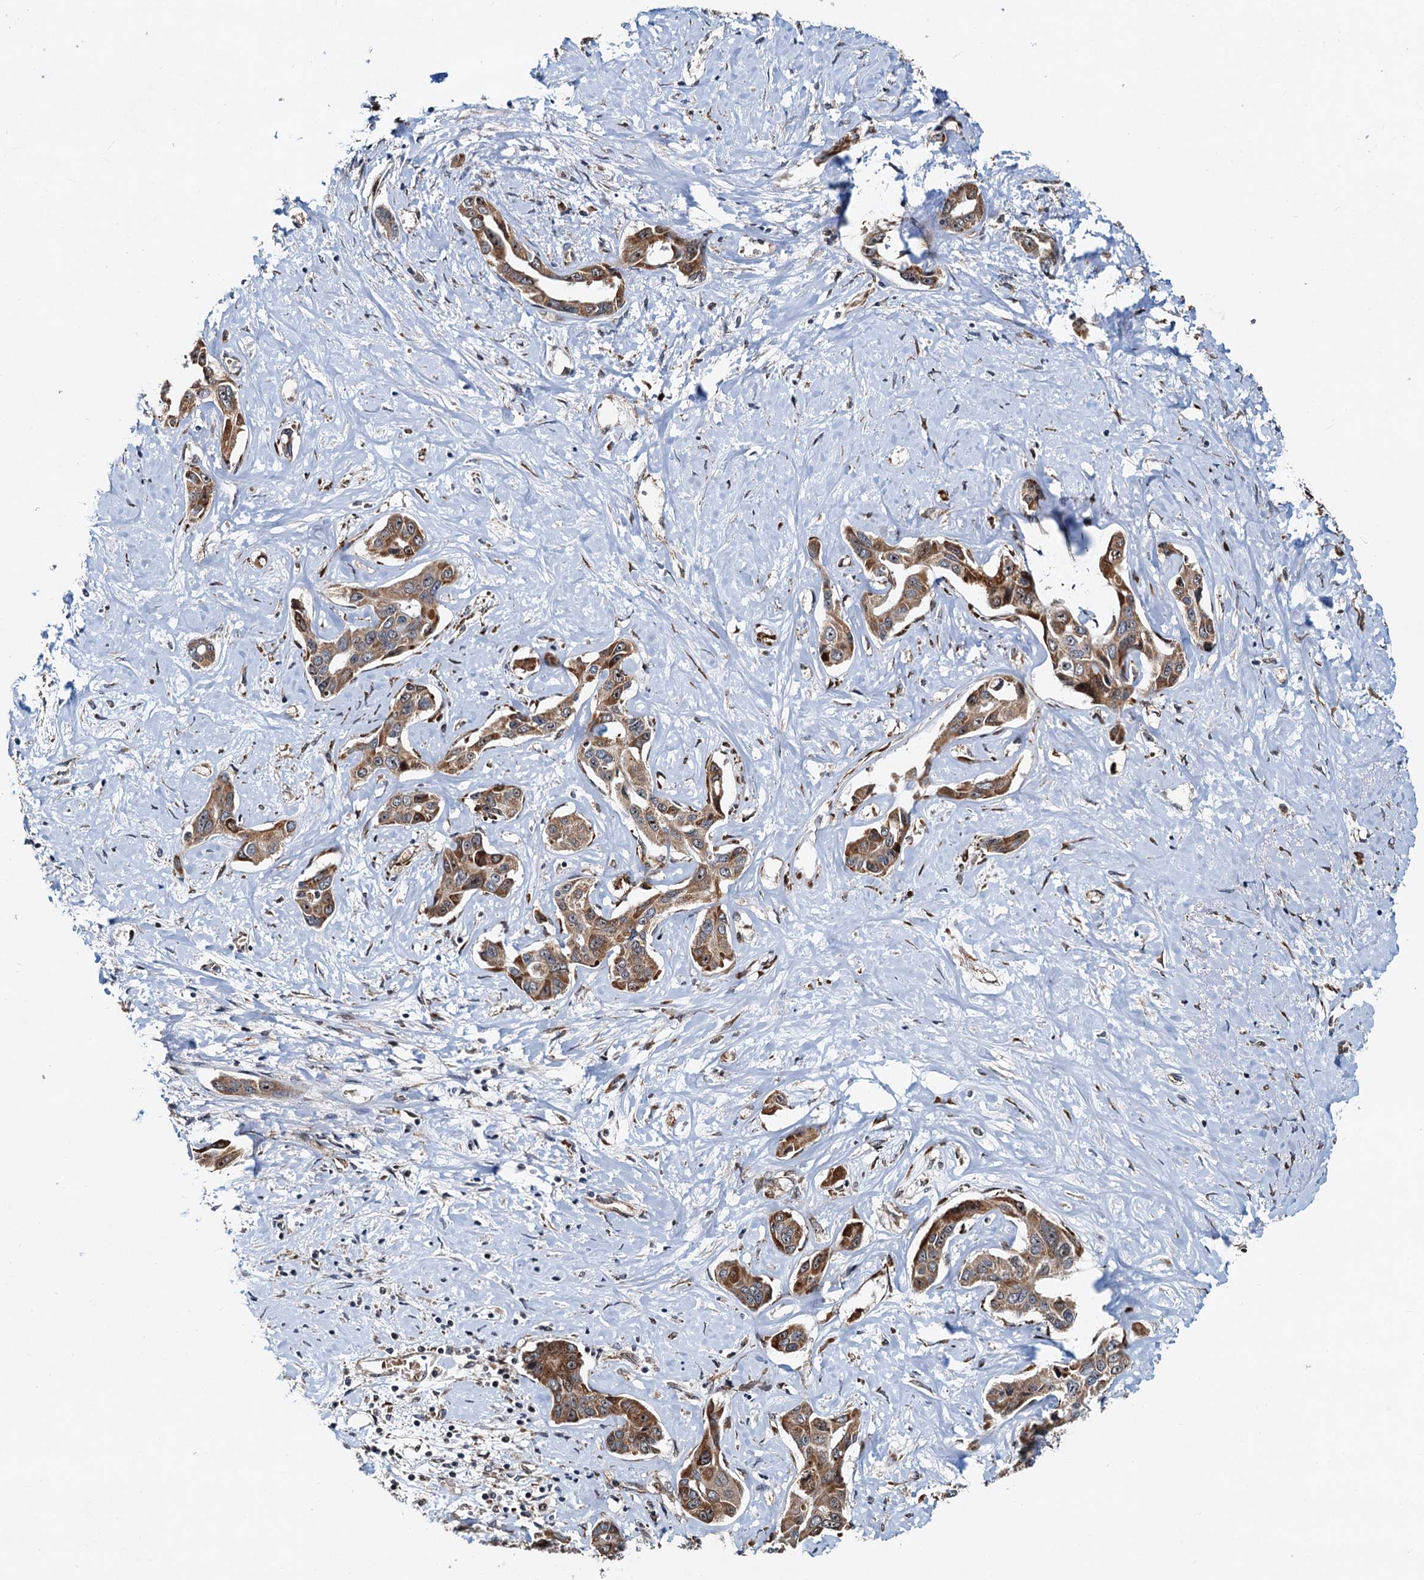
{"staining": {"intensity": "moderate", "quantity": ">75%", "location": "cytoplasmic/membranous"}, "tissue": "liver cancer", "cell_type": "Tumor cells", "image_type": "cancer", "snomed": [{"axis": "morphology", "description": "Cholangiocarcinoma"}, {"axis": "topography", "description": "Liver"}], "caption": "IHC micrograph of neoplastic tissue: human liver cancer stained using immunohistochemistry (IHC) reveals medium levels of moderate protein expression localized specifically in the cytoplasmic/membranous of tumor cells, appearing as a cytoplasmic/membranous brown color.", "gene": "DNAJC21", "patient": {"sex": "male", "age": 59}}